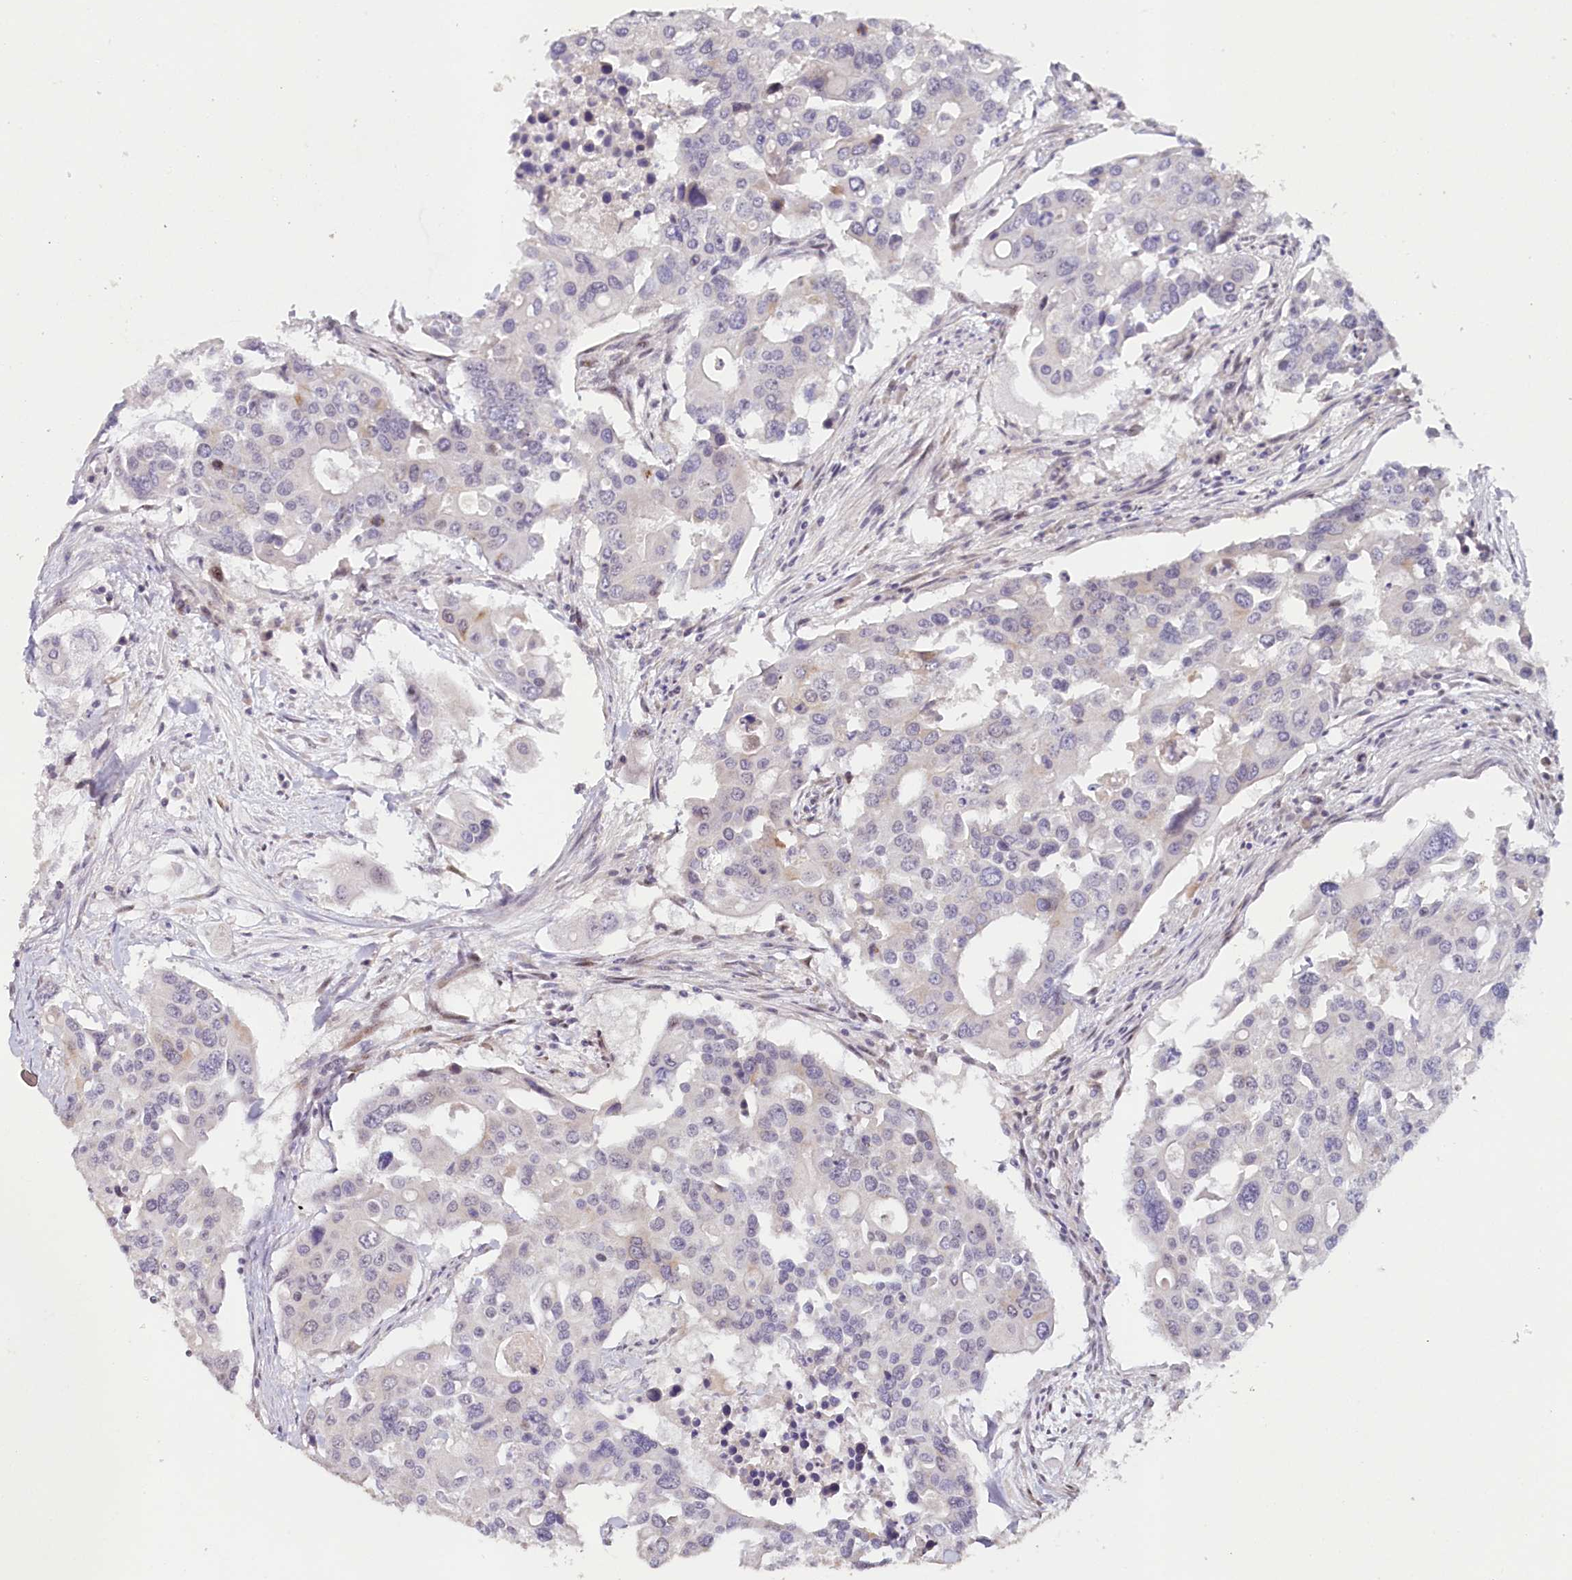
{"staining": {"intensity": "negative", "quantity": "none", "location": "none"}, "tissue": "colorectal cancer", "cell_type": "Tumor cells", "image_type": "cancer", "snomed": [{"axis": "morphology", "description": "Adenocarcinoma, NOS"}, {"axis": "topography", "description": "Colon"}], "caption": "IHC micrograph of neoplastic tissue: adenocarcinoma (colorectal) stained with DAB reveals no significant protein staining in tumor cells.", "gene": "HPD", "patient": {"sex": "male", "age": 77}}